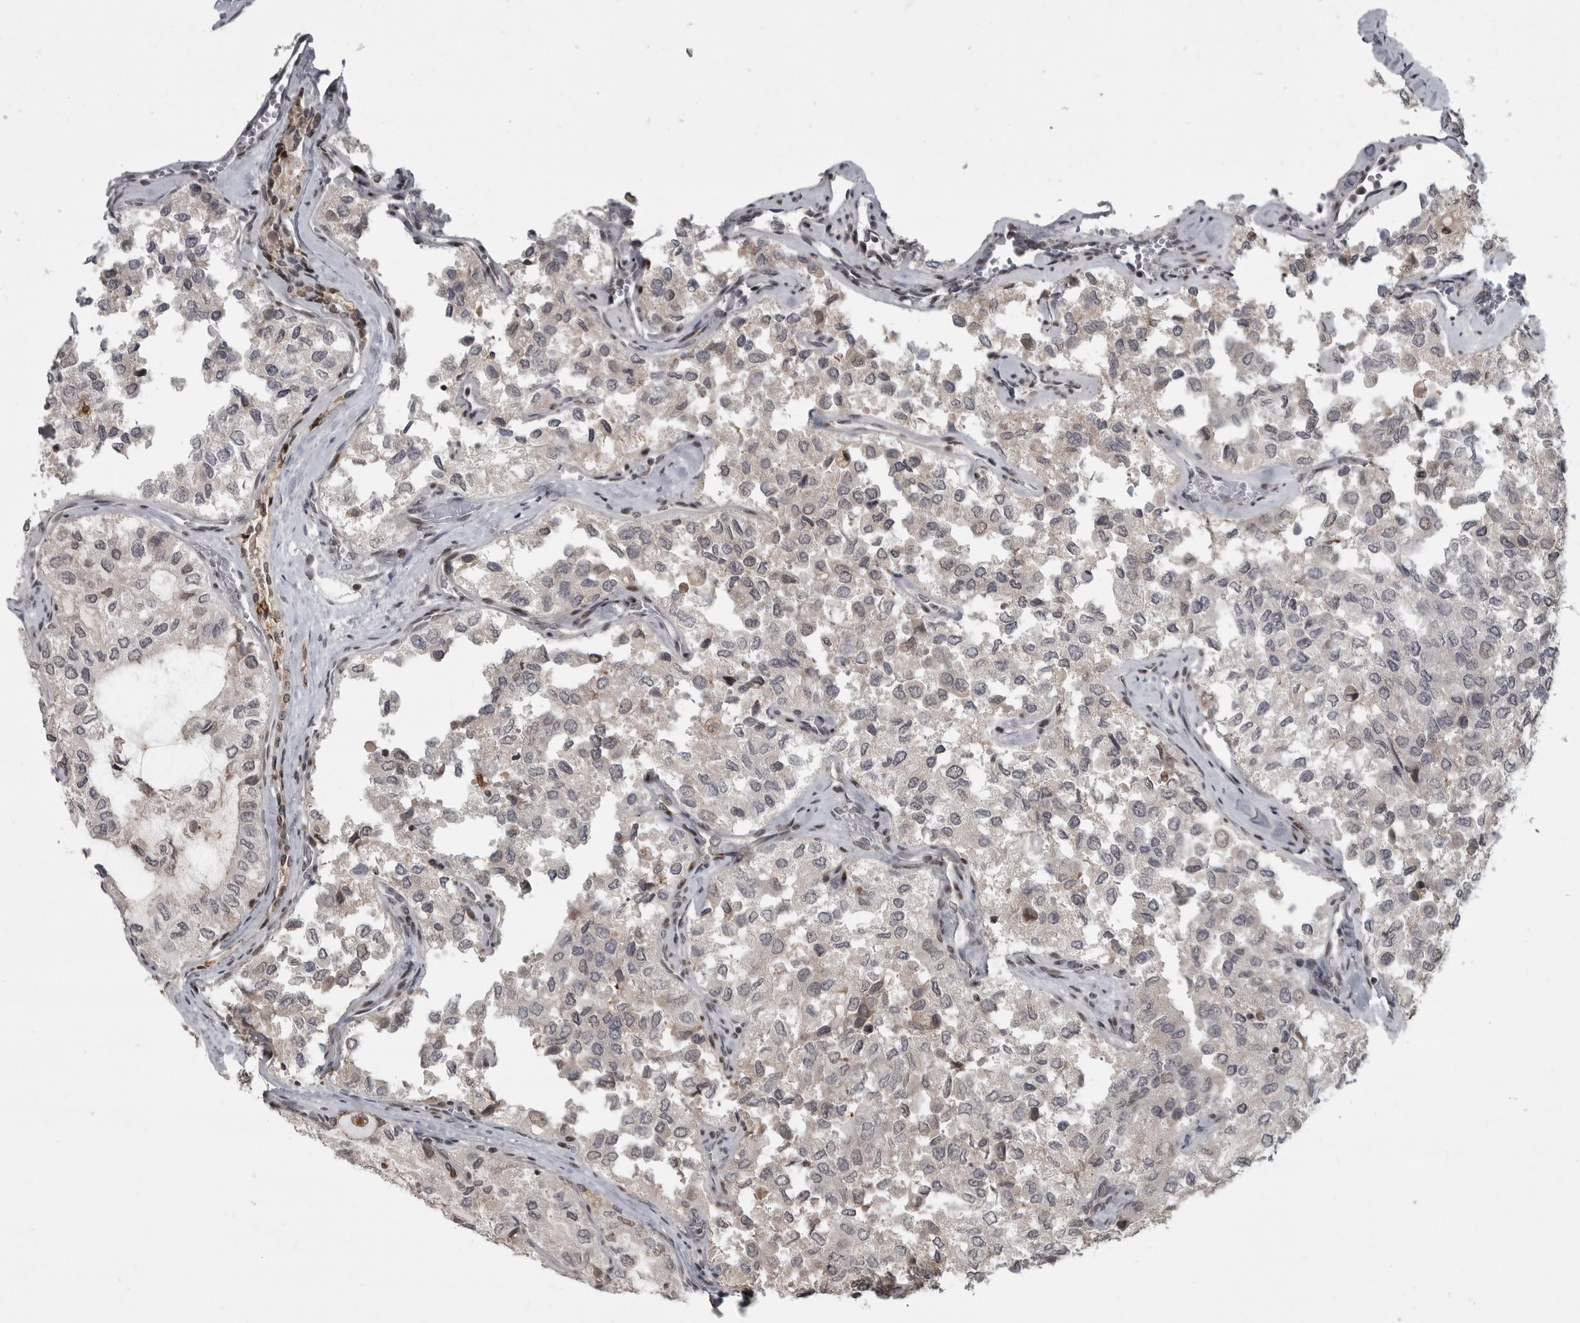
{"staining": {"intensity": "weak", "quantity": "25%-75%", "location": "nuclear"}, "tissue": "thyroid cancer", "cell_type": "Tumor cells", "image_type": "cancer", "snomed": [{"axis": "morphology", "description": "Follicular adenoma carcinoma, NOS"}, {"axis": "topography", "description": "Thyroid gland"}], "caption": "The photomicrograph displays a brown stain indicating the presence of a protein in the nuclear of tumor cells in thyroid cancer (follicular adenoma carcinoma).", "gene": "C8orf58", "patient": {"sex": "male", "age": 75}}